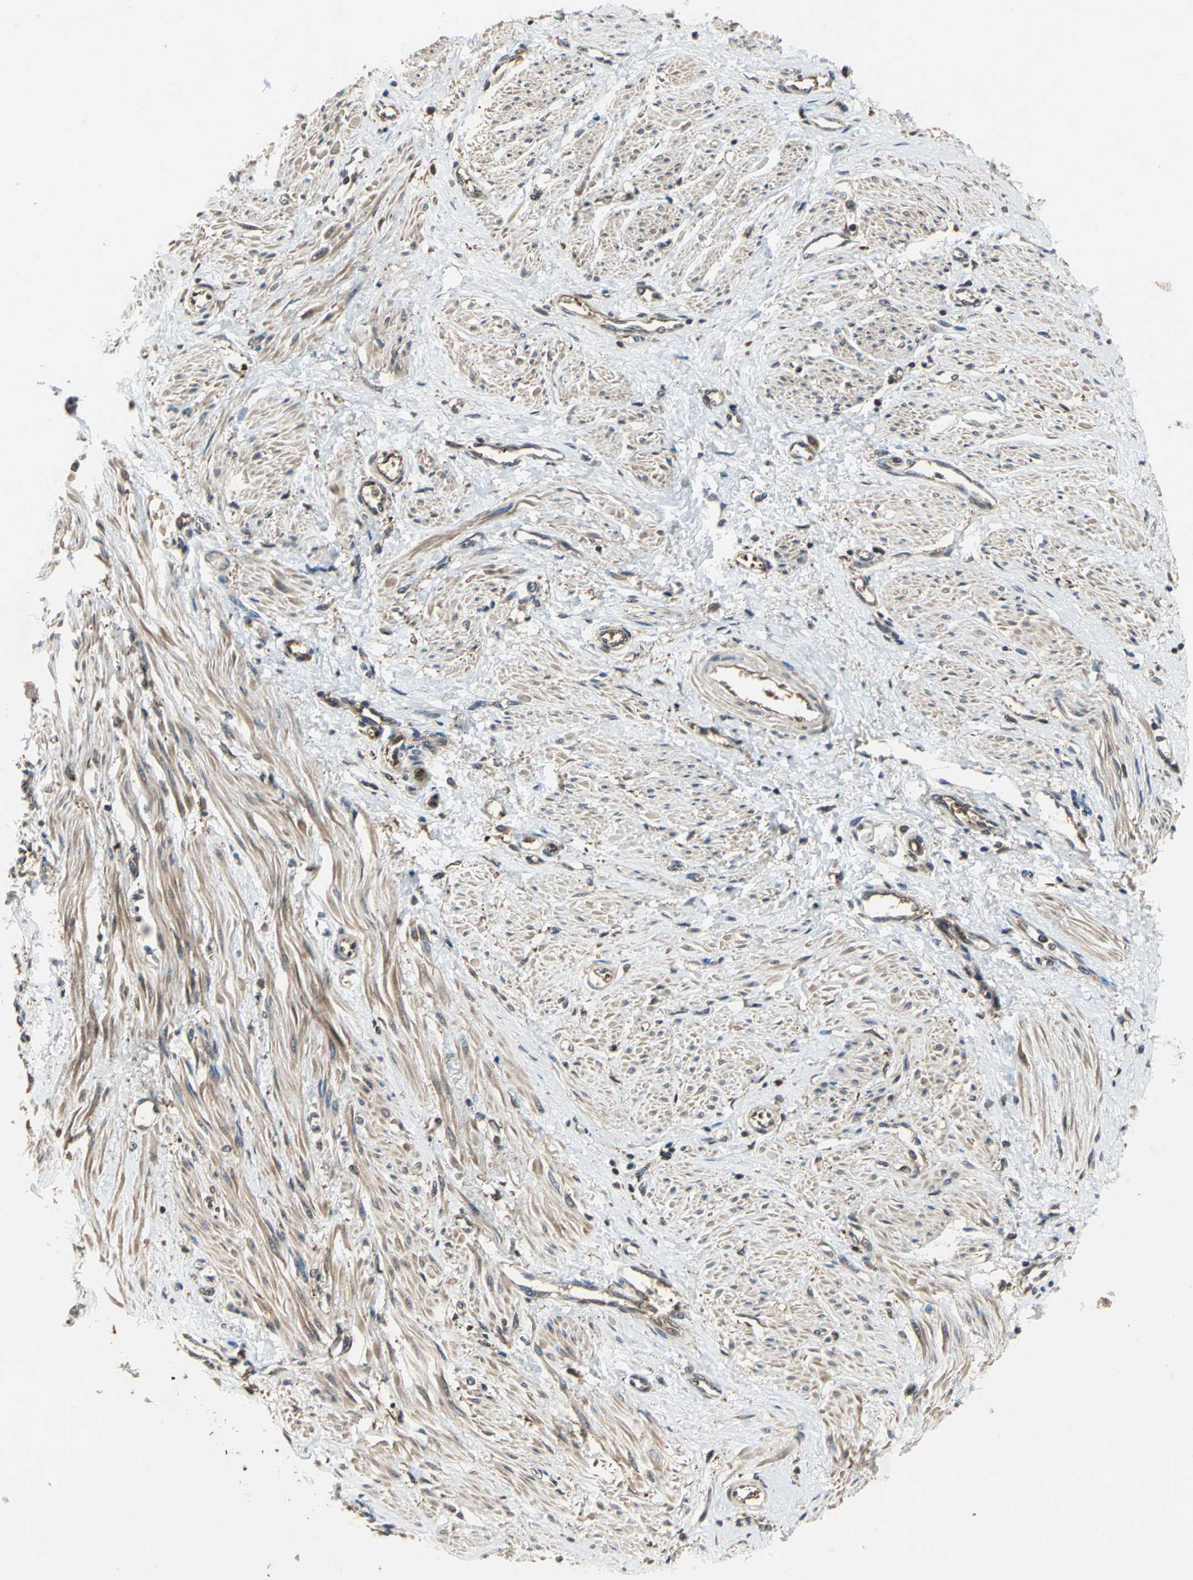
{"staining": {"intensity": "moderate", "quantity": "<25%", "location": "cytoplasmic/membranous"}, "tissue": "smooth muscle", "cell_type": "Smooth muscle cells", "image_type": "normal", "snomed": [{"axis": "morphology", "description": "Normal tissue, NOS"}, {"axis": "topography", "description": "Smooth muscle"}, {"axis": "topography", "description": "Uterus"}], "caption": "Protein expression analysis of normal smooth muscle demonstrates moderate cytoplasmic/membranous staining in about <25% of smooth muscle cells.", "gene": "CAPN1", "patient": {"sex": "female", "age": 39}}